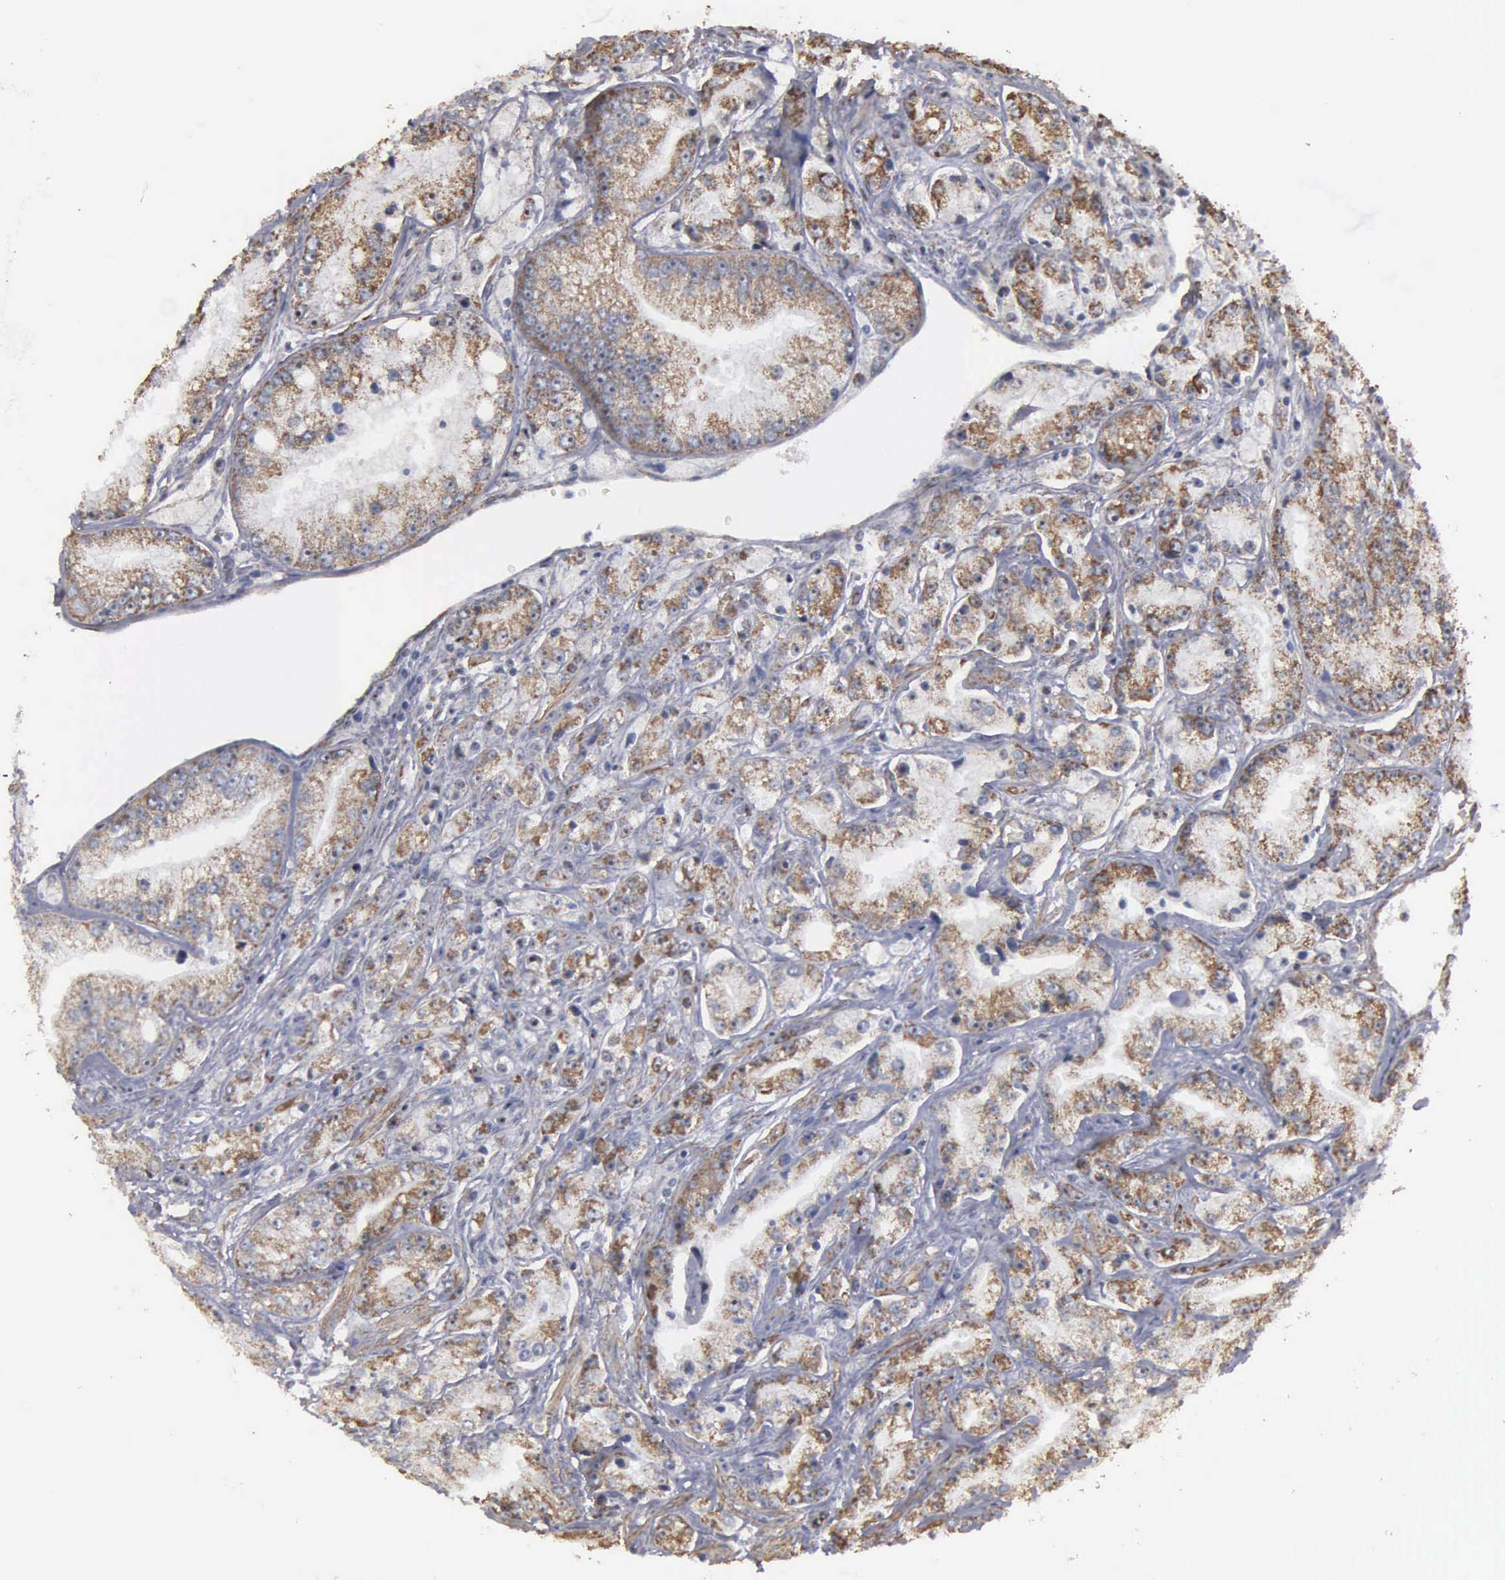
{"staining": {"intensity": "weak", "quantity": "25%-75%", "location": "cytoplasmic/membranous"}, "tissue": "prostate cancer", "cell_type": "Tumor cells", "image_type": "cancer", "snomed": [{"axis": "morphology", "description": "Adenocarcinoma, Medium grade"}, {"axis": "topography", "description": "Prostate"}], "caption": "Protein expression analysis of prostate cancer (adenocarcinoma (medium-grade)) displays weak cytoplasmic/membranous expression in about 25%-75% of tumor cells. (DAB IHC with brightfield microscopy, high magnification).", "gene": "NGDN", "patient": {"sex": "male", "age": 72}}